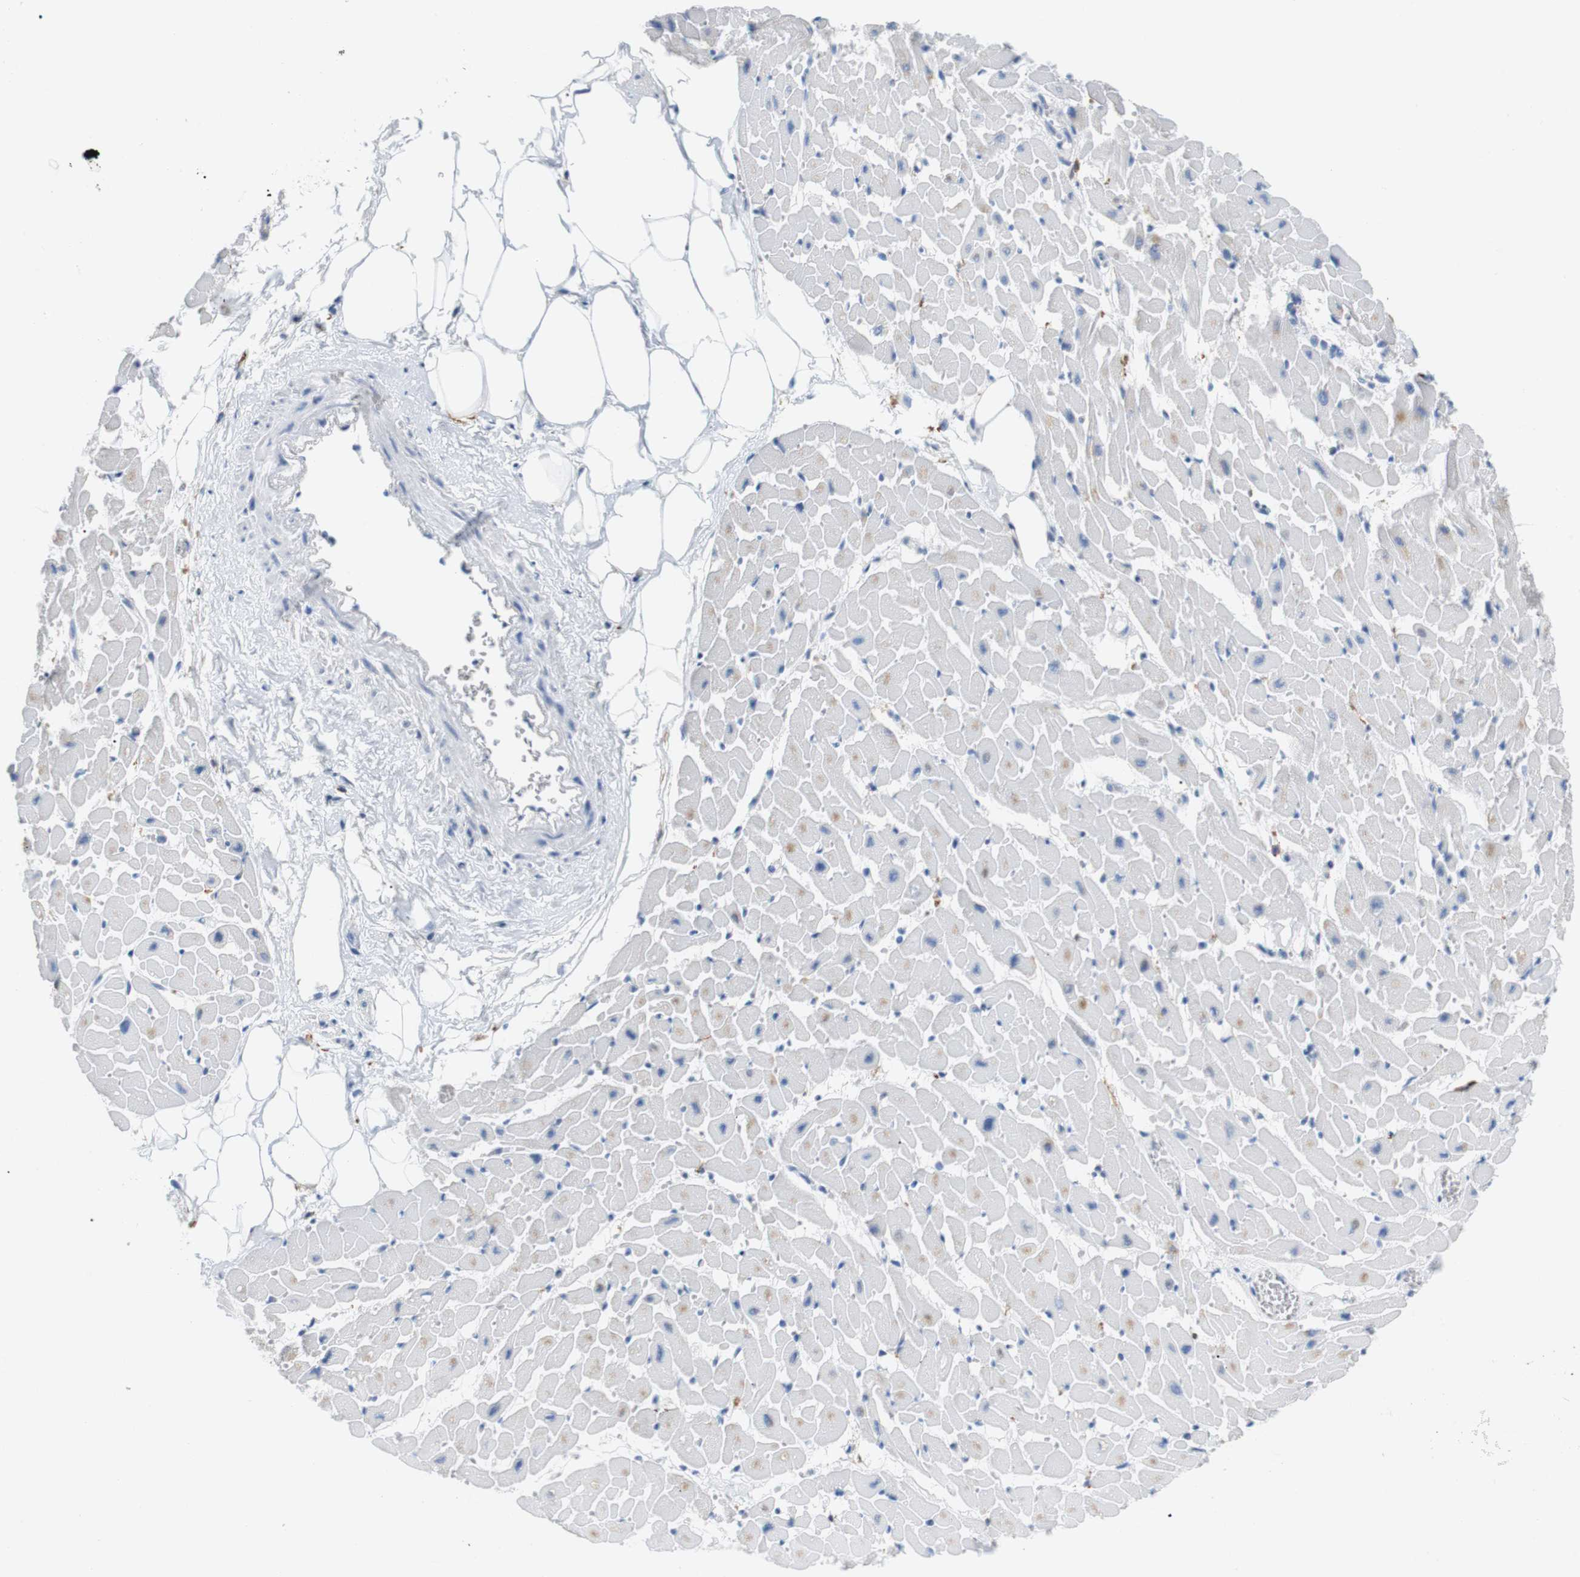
{"staining": {"intensity": "weak", "quantity": "25%-75%", "location": "cytoplasmic/membranous"}, "tissue": "heart muscle", "cell_type": "Cardiomyocytes", "image_type": "normal", "snomed": [{"axis": "morphology", "description": "Normal tissue, NOS"}, {"axis": "topography", "description": "Heart"}], "caption": "A low amount of weak cytoplasmic/membranous expression is appreciated in approximately 25%-75% of cardiomyocytes in benign heart muscle.", "gene": "FCGRT", "patient": {"sex": "female", "age": 19}}